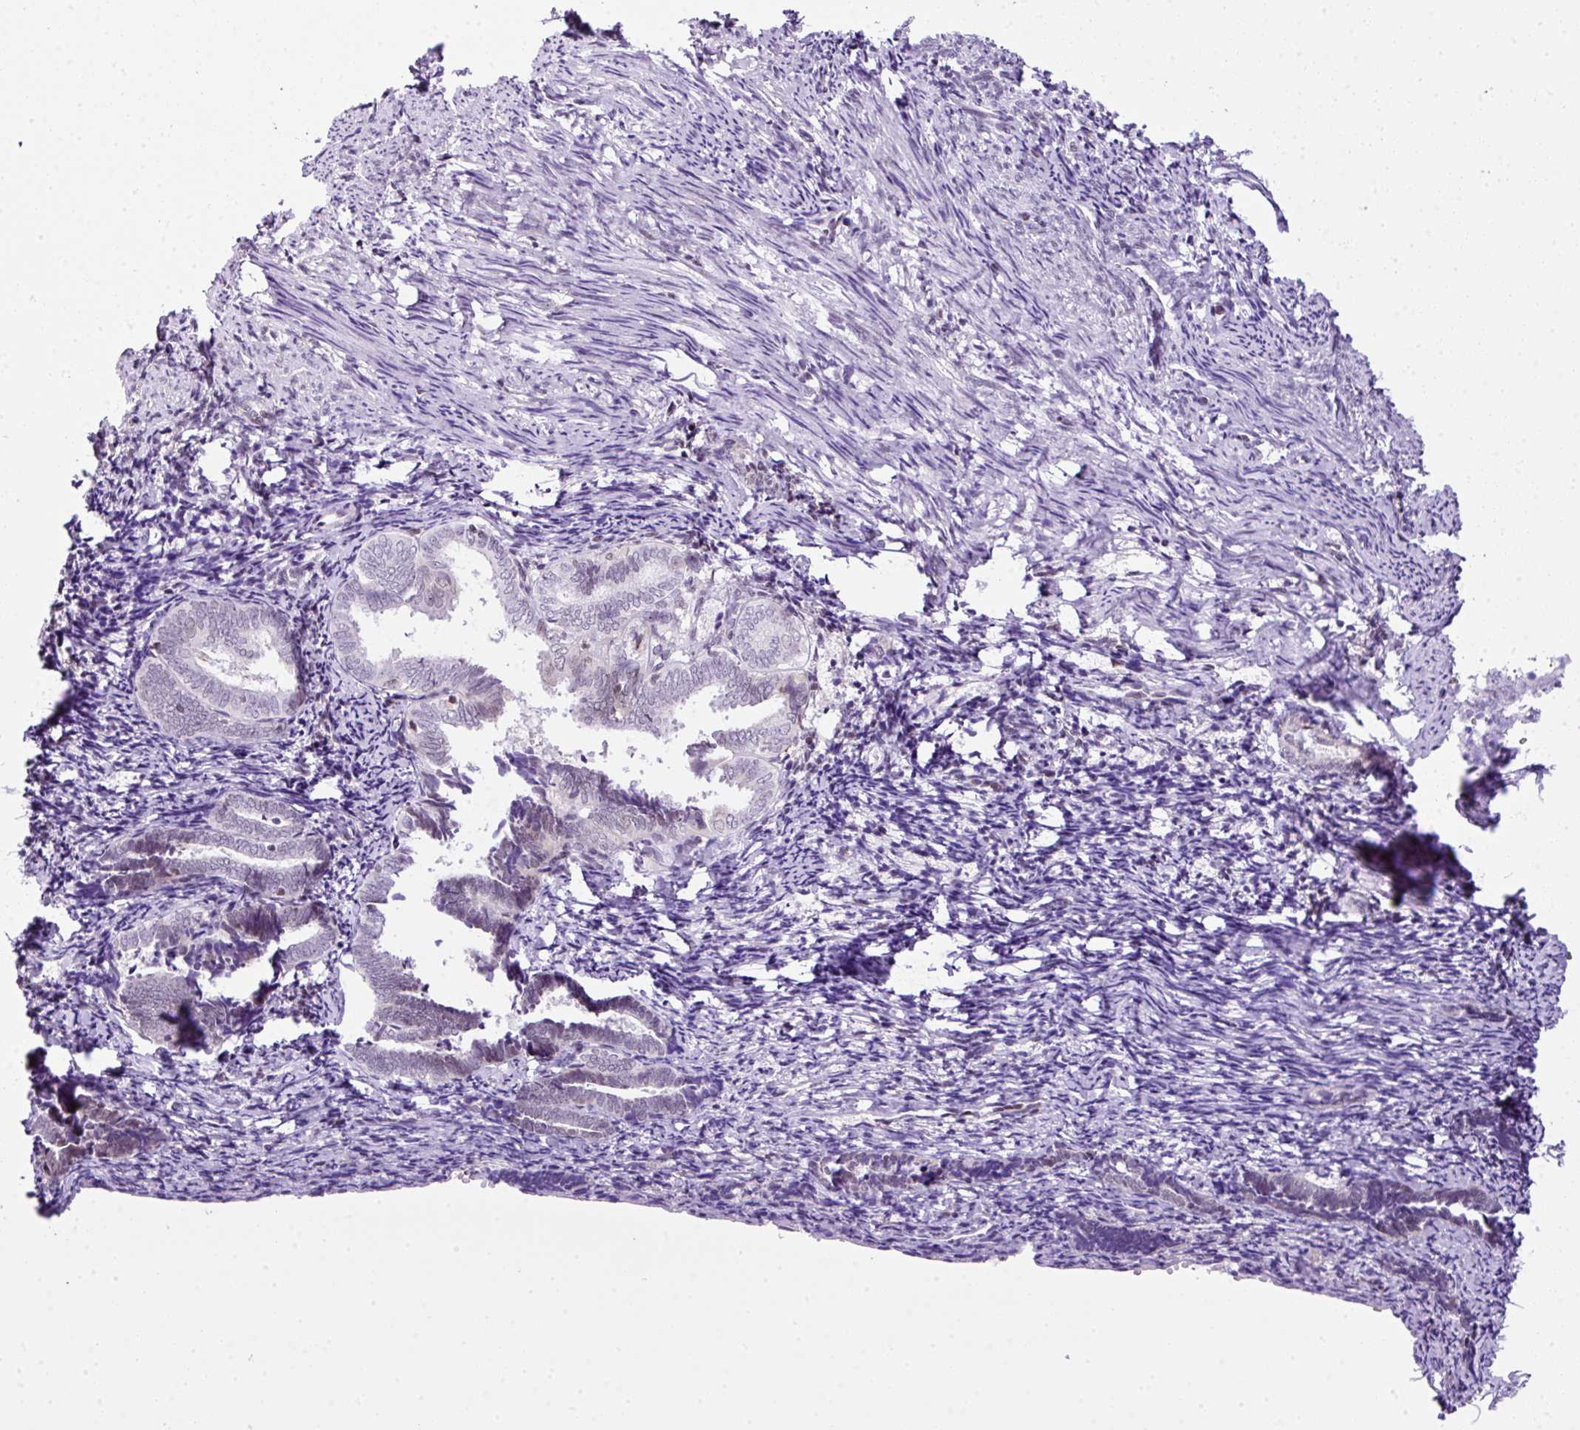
{"staining": {"intensity": "negative", "quantity": "none", "location": "none"}, "tissue": "endometrium", "cell_type": "Cells in endometrial stroma", "image_type": "normal", "snomed": [{"axis": "morphology", "description": "Normal tissue, NOS"}, {"axis": "topography", "description": "Endometrium"}], "caption": "Cells in endometrial stroma are negative for protein expression in benign human endometrium. (Stains: DAB immunohistochemistry (IHC) with hematoxylin counter stain, Microscopy: brightfield microscopy at high magnification).", "gene": "CCDC137", "patient": {"sex": "female", "age": 54}}